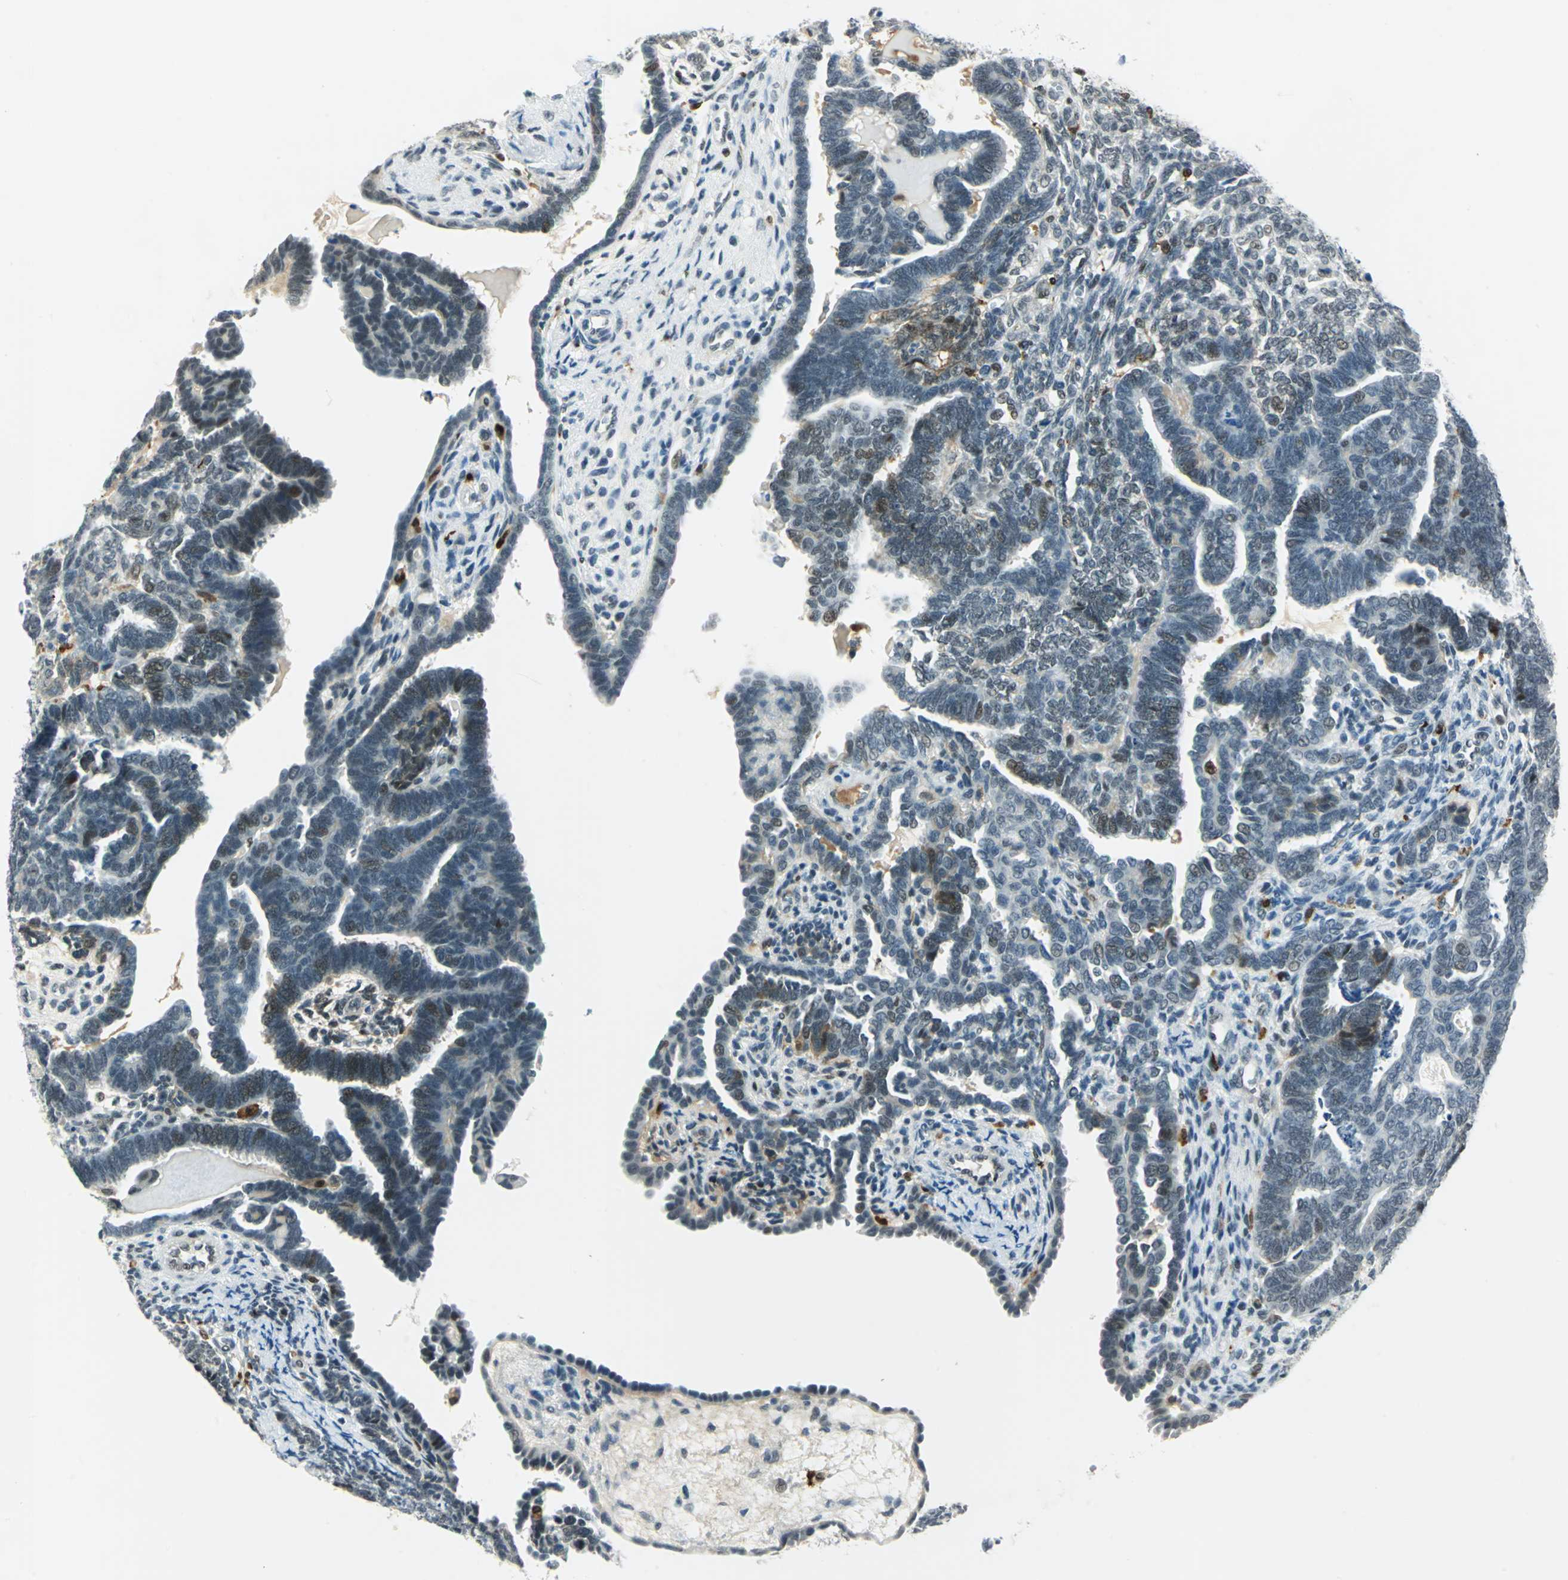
{"staining": {"intensity": "moderate", "quantity": "25%-75%", "location": "nuclear"}, "tissue": "endometrial cancer", "cell_type": "Tumor cells", "image_type": "cancer", "snomed": [{"axis": "morphology", "description": "Neoplasm, malignant, NOS"}, {"axis": "topography", "description": "Endometrium"}], "caption": "Tumor cells show medium levels of moderate nuclear staining in about 25%-75% of cells in human malignant neoplasm (endometrial).", "gene": "MTMR10", "patient": {"sex": "female", "age": 74}}